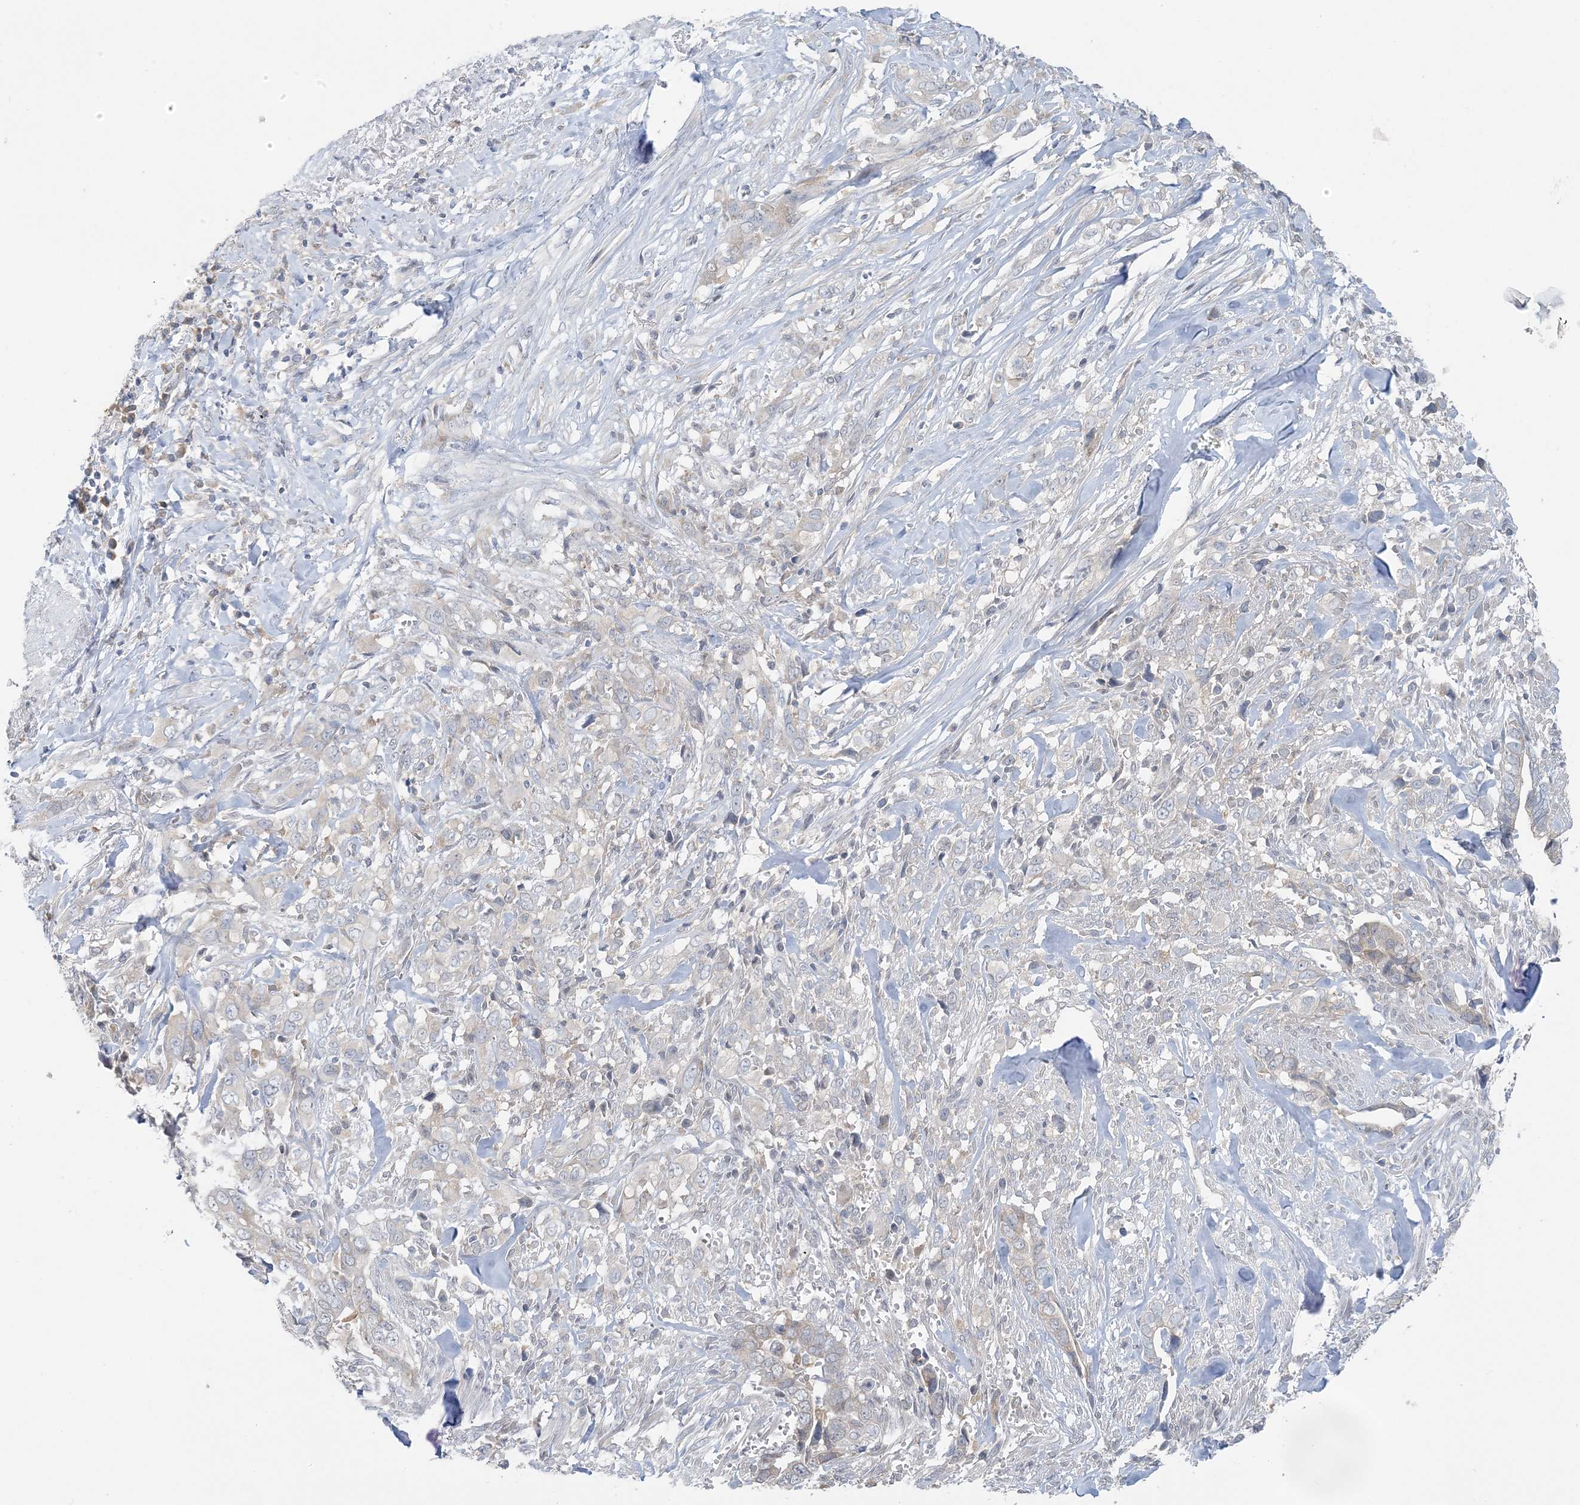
{"staining": {"intensity": "weak", "quantity": "<25%", "location": "cytoplasmic/membranous"}, "tissue": "liver cancer", "cell_type": "Tumor cells", "image_type": "cancer", "snomed": [{"axis": "morphology", "description": "Cholangiocarcinoma"}, {"axis": "topography", "description": "Liver"}], "caption": "Image shows no protein staining in tumor cells of liver cholangiocarcinoma tissue.", "gene": "EEFSEC", "patient": {"sex": "female", "age": 79}}